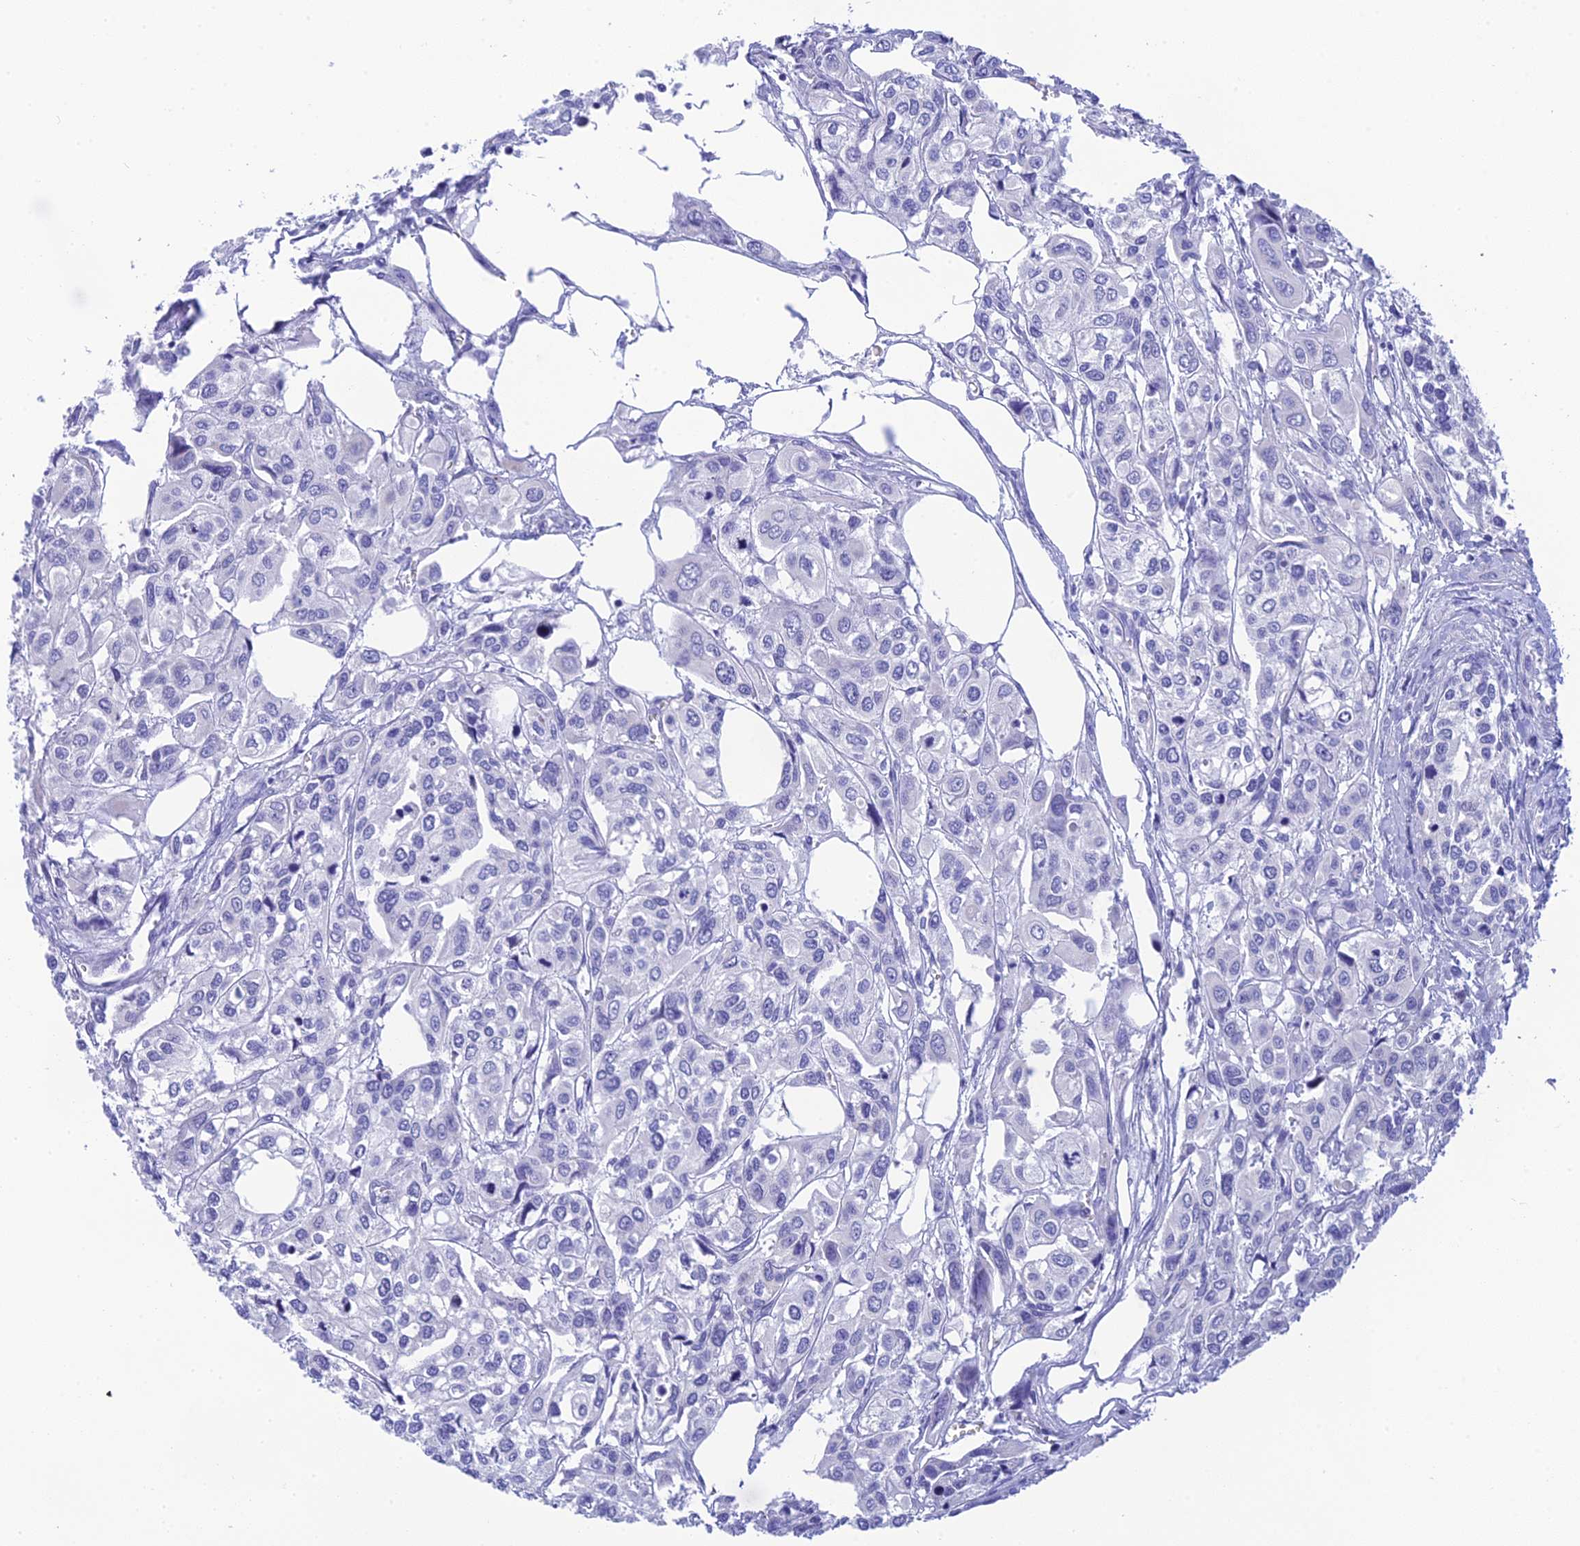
{"staining": {"intensity": "negative", "quantity": "none", "location": "none"}, "tissue": "urothelial cancer", "cell_type": "Tumor cells", "image_type": "cancer", "snomed": [{"axis": "morphology", "description": "Urothelial carcinoma, High grade"}, {"axis": "topography", "description": "Urinary bladder"}], "caption": "The photomicrograph displays no significant staining in tumor cells of urothelial carcinoma (high-grade).", "gene": "KDELR3", "patient": {"sex": "male", "age": 67}}